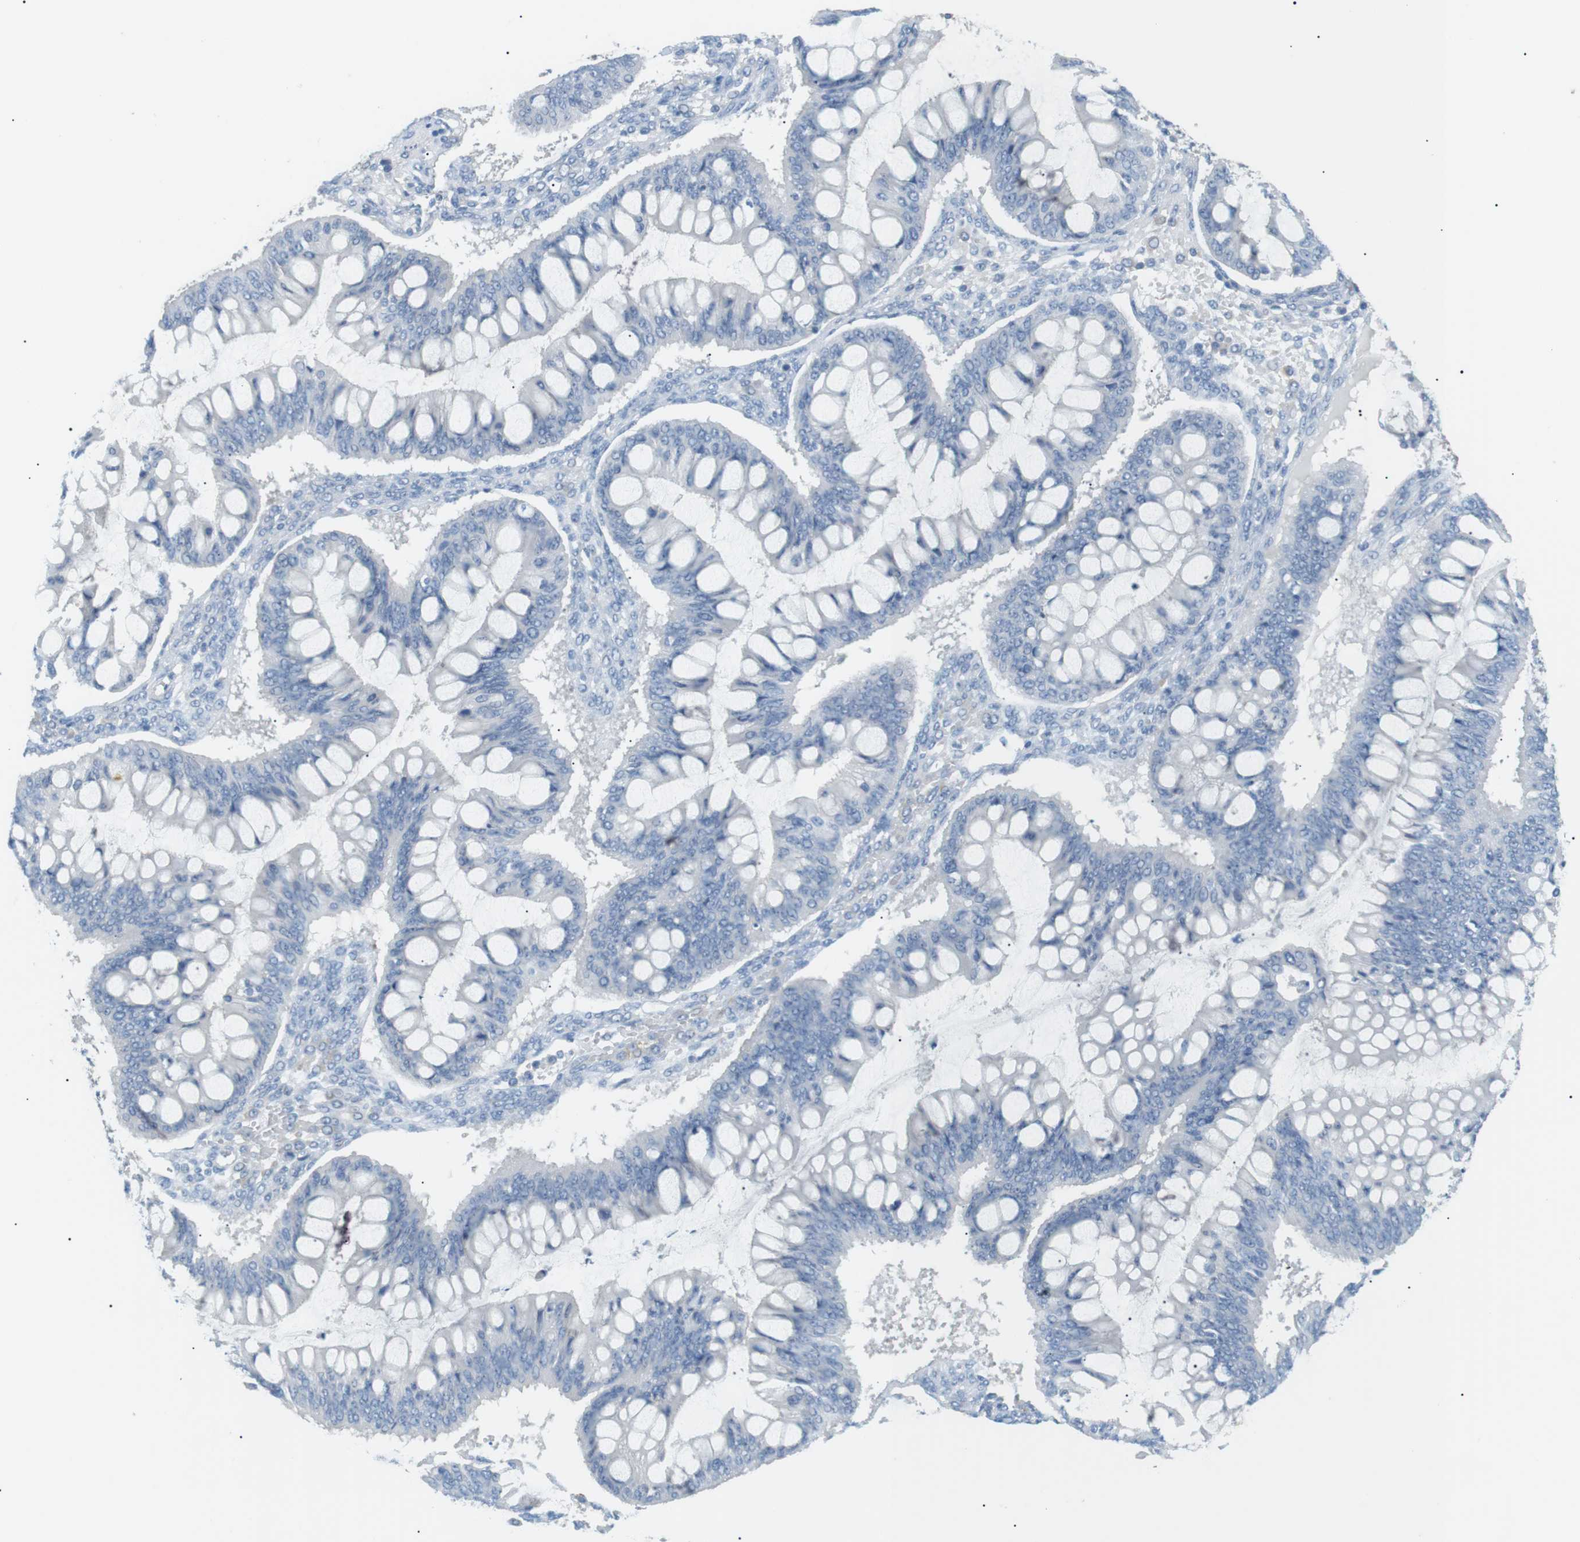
{"staining": {"intensity": "negative", "quantity": "none", "location": "none"}, "tissue": "ovarian cancer", "cell_type": "Tumor cells", "image_type": "cancer", "snomed": [{"axis": "morphology", "description": "Cystadenocarcinoma, mucinous, NOS"}, {"axis": "topography", "description": "Ovary"}], "caption": "There is no significant positivity in tumor cells of ovarian mucinous cystadenocarcinoma.", "gene": "CDH26", "patient": {"sex": "female", "age": 73}}